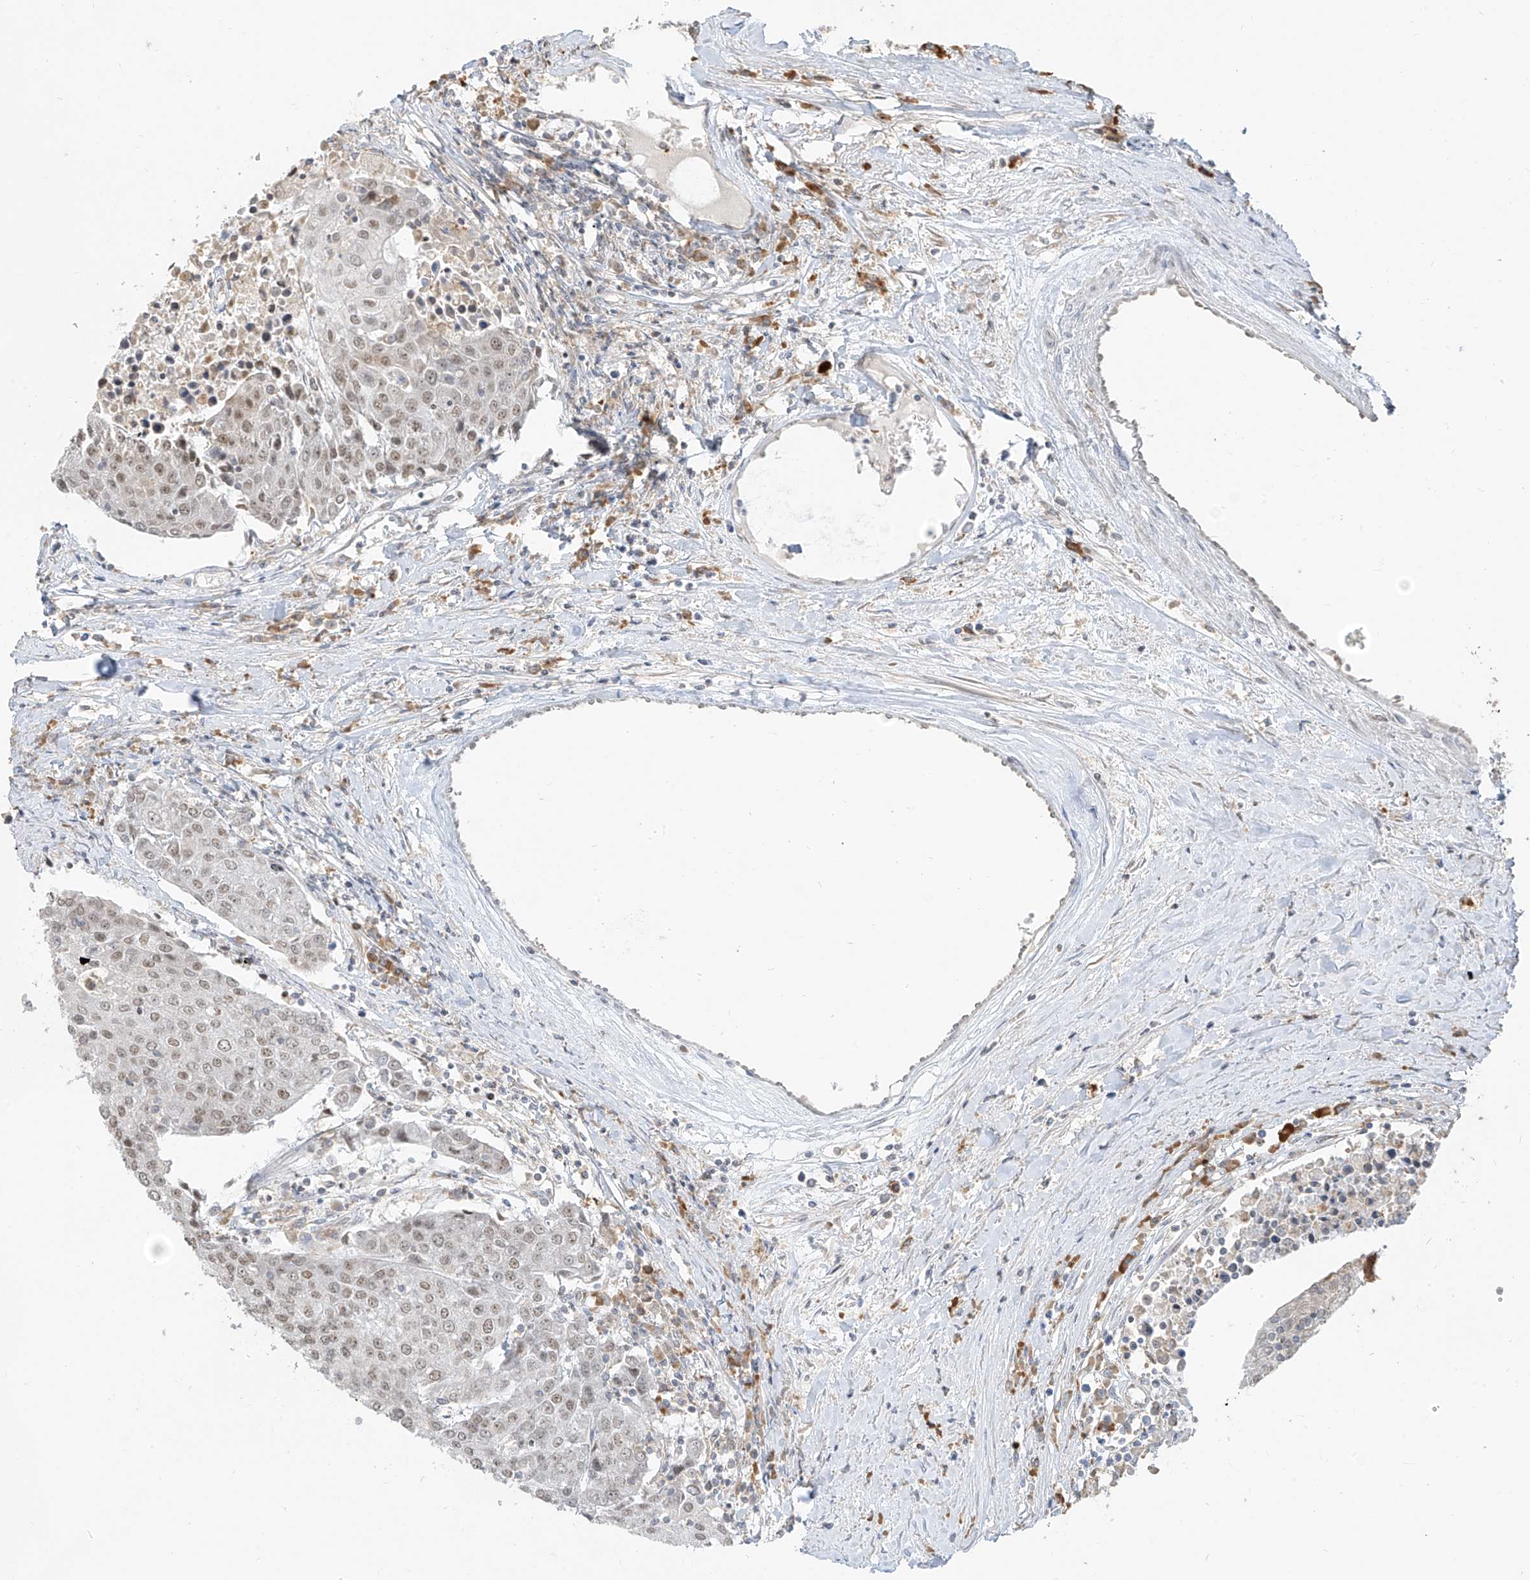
{"staining": {"intensity": "weak", "quantity": ">75%", "location": "nuclear"}, "tissue": "urothelial cancer", "cell_type": "Tumor cells", "image_type": "cancer", "snomed": [{"axis": "morphology", "description": "Urothelial carcinoma, High grade"}, {"axis": "topography", "description": "Urinary bladder"}], "caption": "A photomicrograph showing weak nuclear positivity in about >75% of tumor cells in urothelial cancer, as visualized by brown immunohistochemical staining.", "gene": "ZMYM2", "patient": {"sex": "female", "age": 85}}